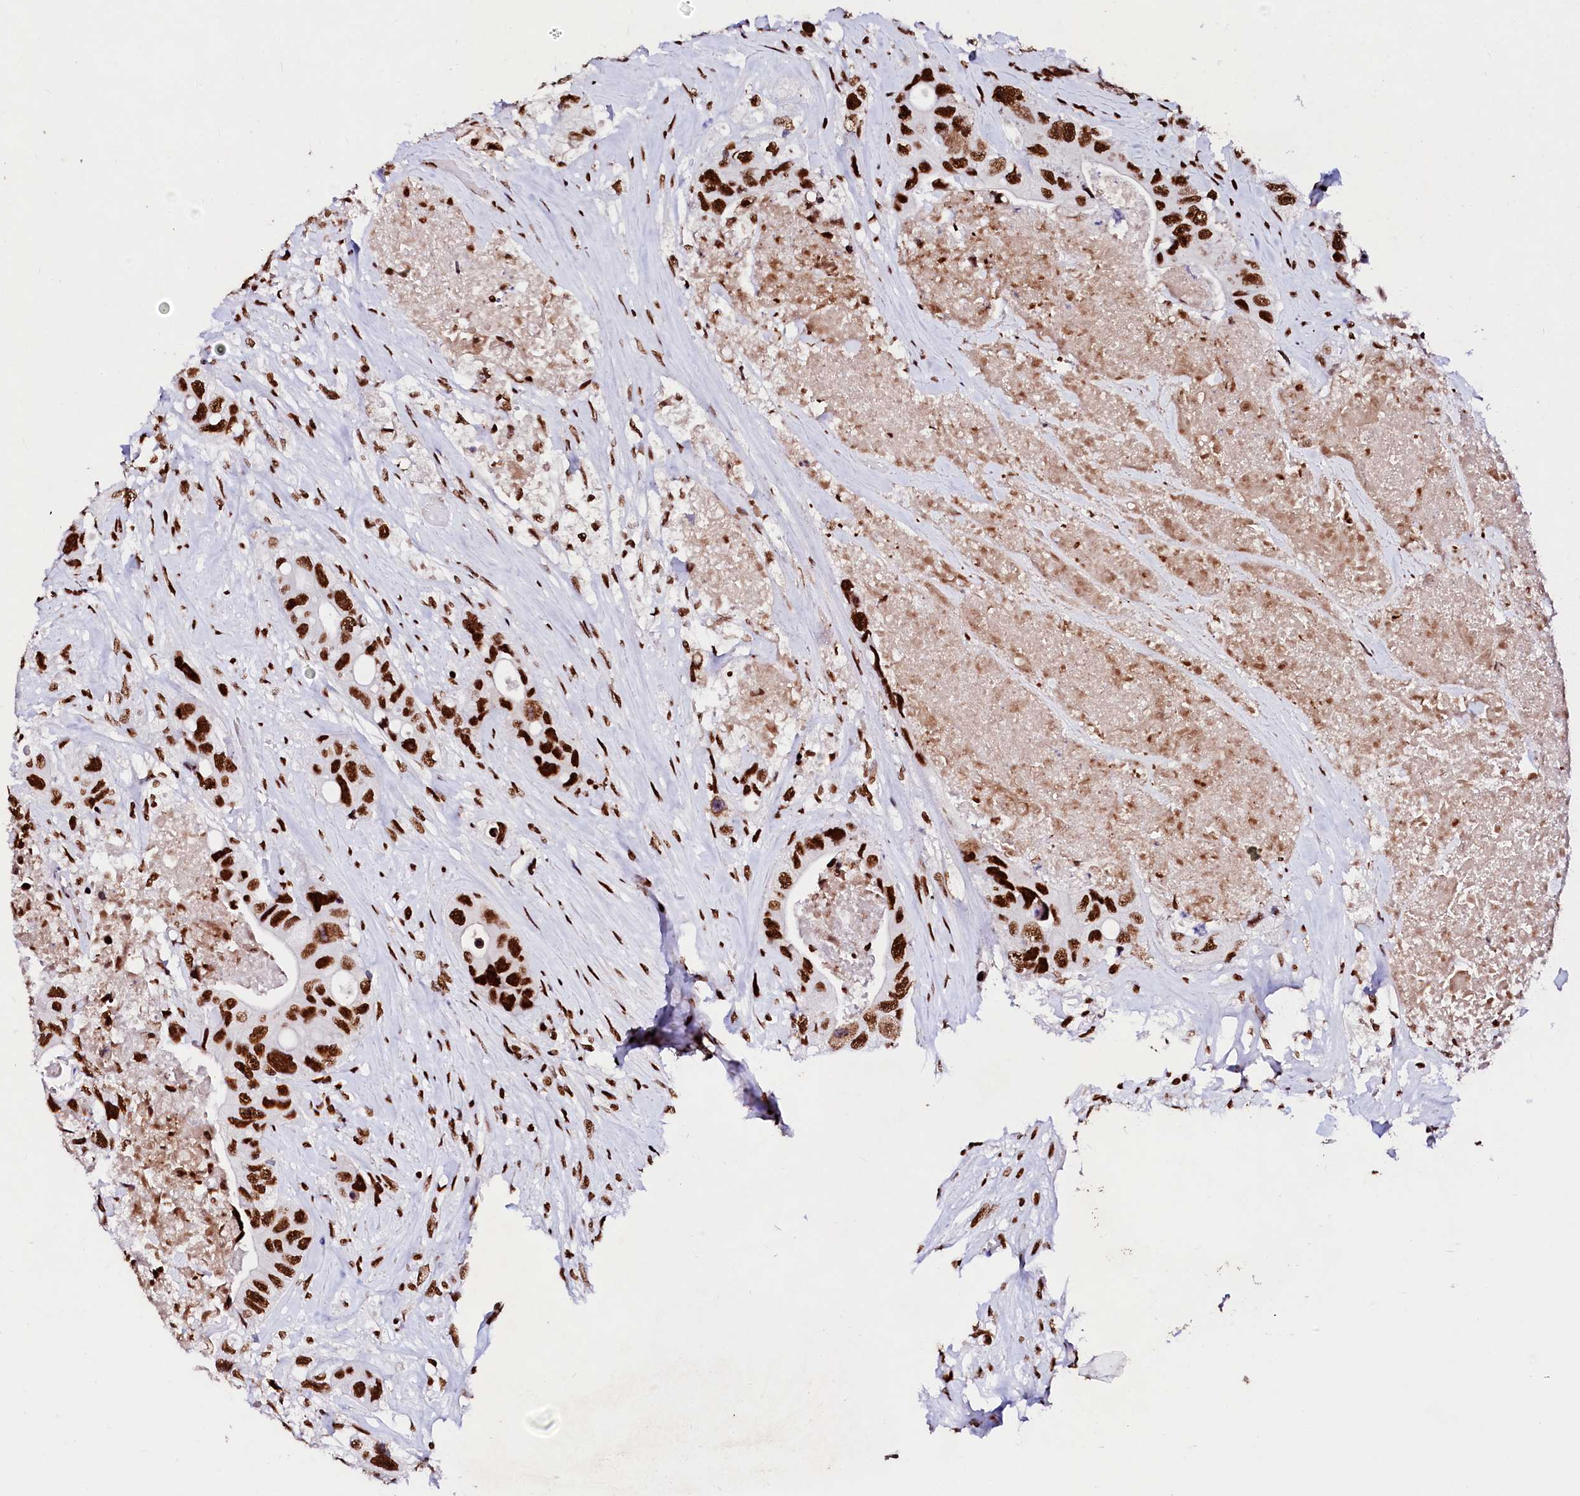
{"staining": {"intensity": "strong", "quantity": ">75%", "location": "nuclear"}, "tissue": "colorectal cancer", "cell_type": "Tumor cells", "image_type": "cancer", "snomed": [{"axis": "morphology", "description": "Adenocarcinoma, NOS"}, {"axis": "topography", "description": "Colon"}], "caption": "IHC (DAB) staining of colorectal cancer (adenocarcinoma) displays strong nuclear protein expression in about >75% of tumor cells.", "gene": "CPSF6", "patient": {"sex": "female", "age": 46}}